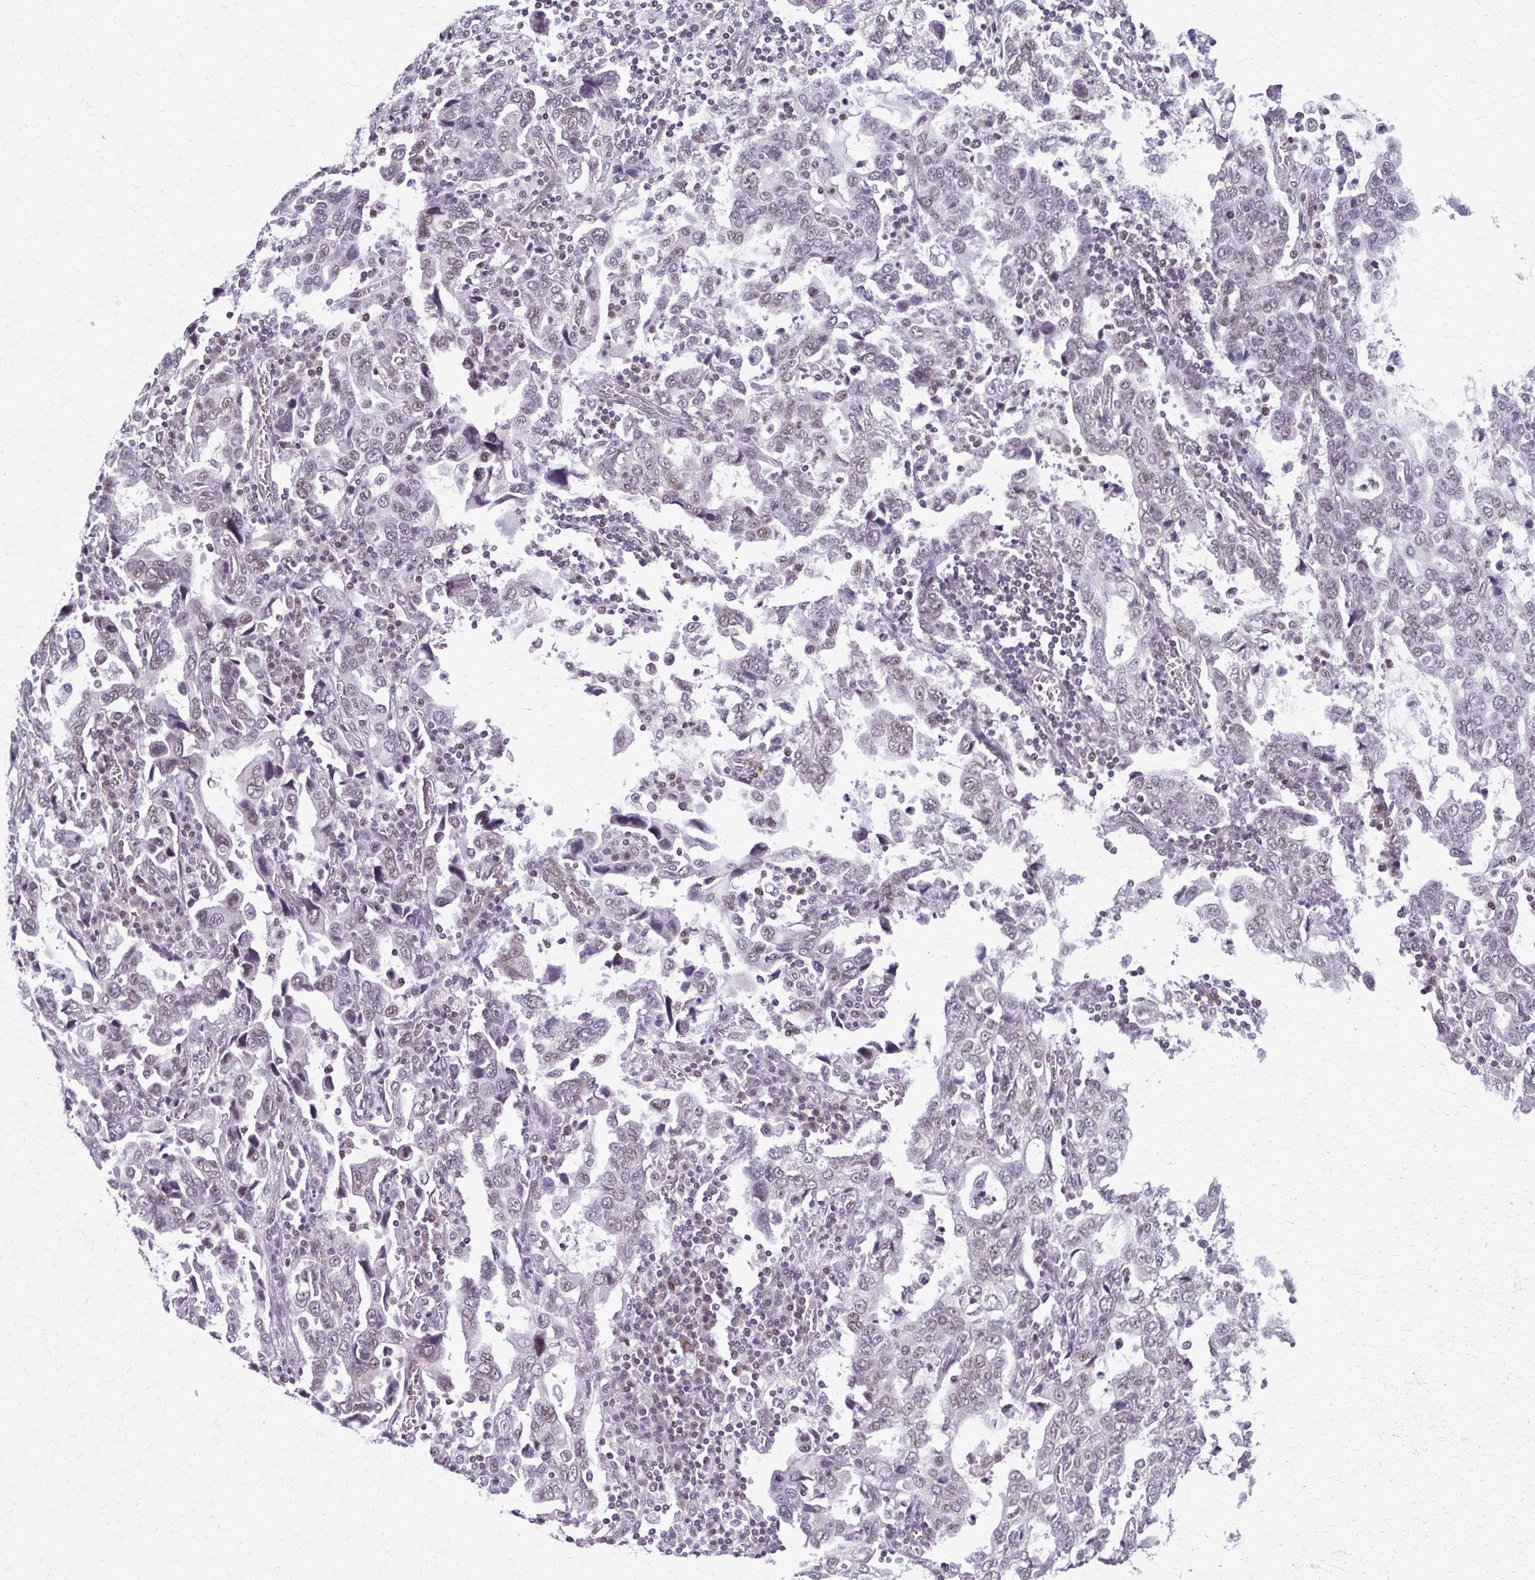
{"staining": {"intensity": "weak", "quantity": "<25%", "location": "nuclear"}, "tissue": "stomach cancer", "cell_type": "Tumor cells", "image_type": "cancer", "snomed": [{"axis": "morphology", "description": "Adenocarcinoma, NOS"}, {"axis": "topography", "description": "Stomach, upper"}], "caption": "Immunohistochemistry (IHC) of stomach adenocarcinoma exhibits no expression in tumor cells. (Stains: DAB immunohistochemistry (IHC) with hematoxylin counter stain, Microscopy: brightfield microscopy at high magnification).", "gene": "SETBP1", "patient": {"sex": "male", "age": 85}}